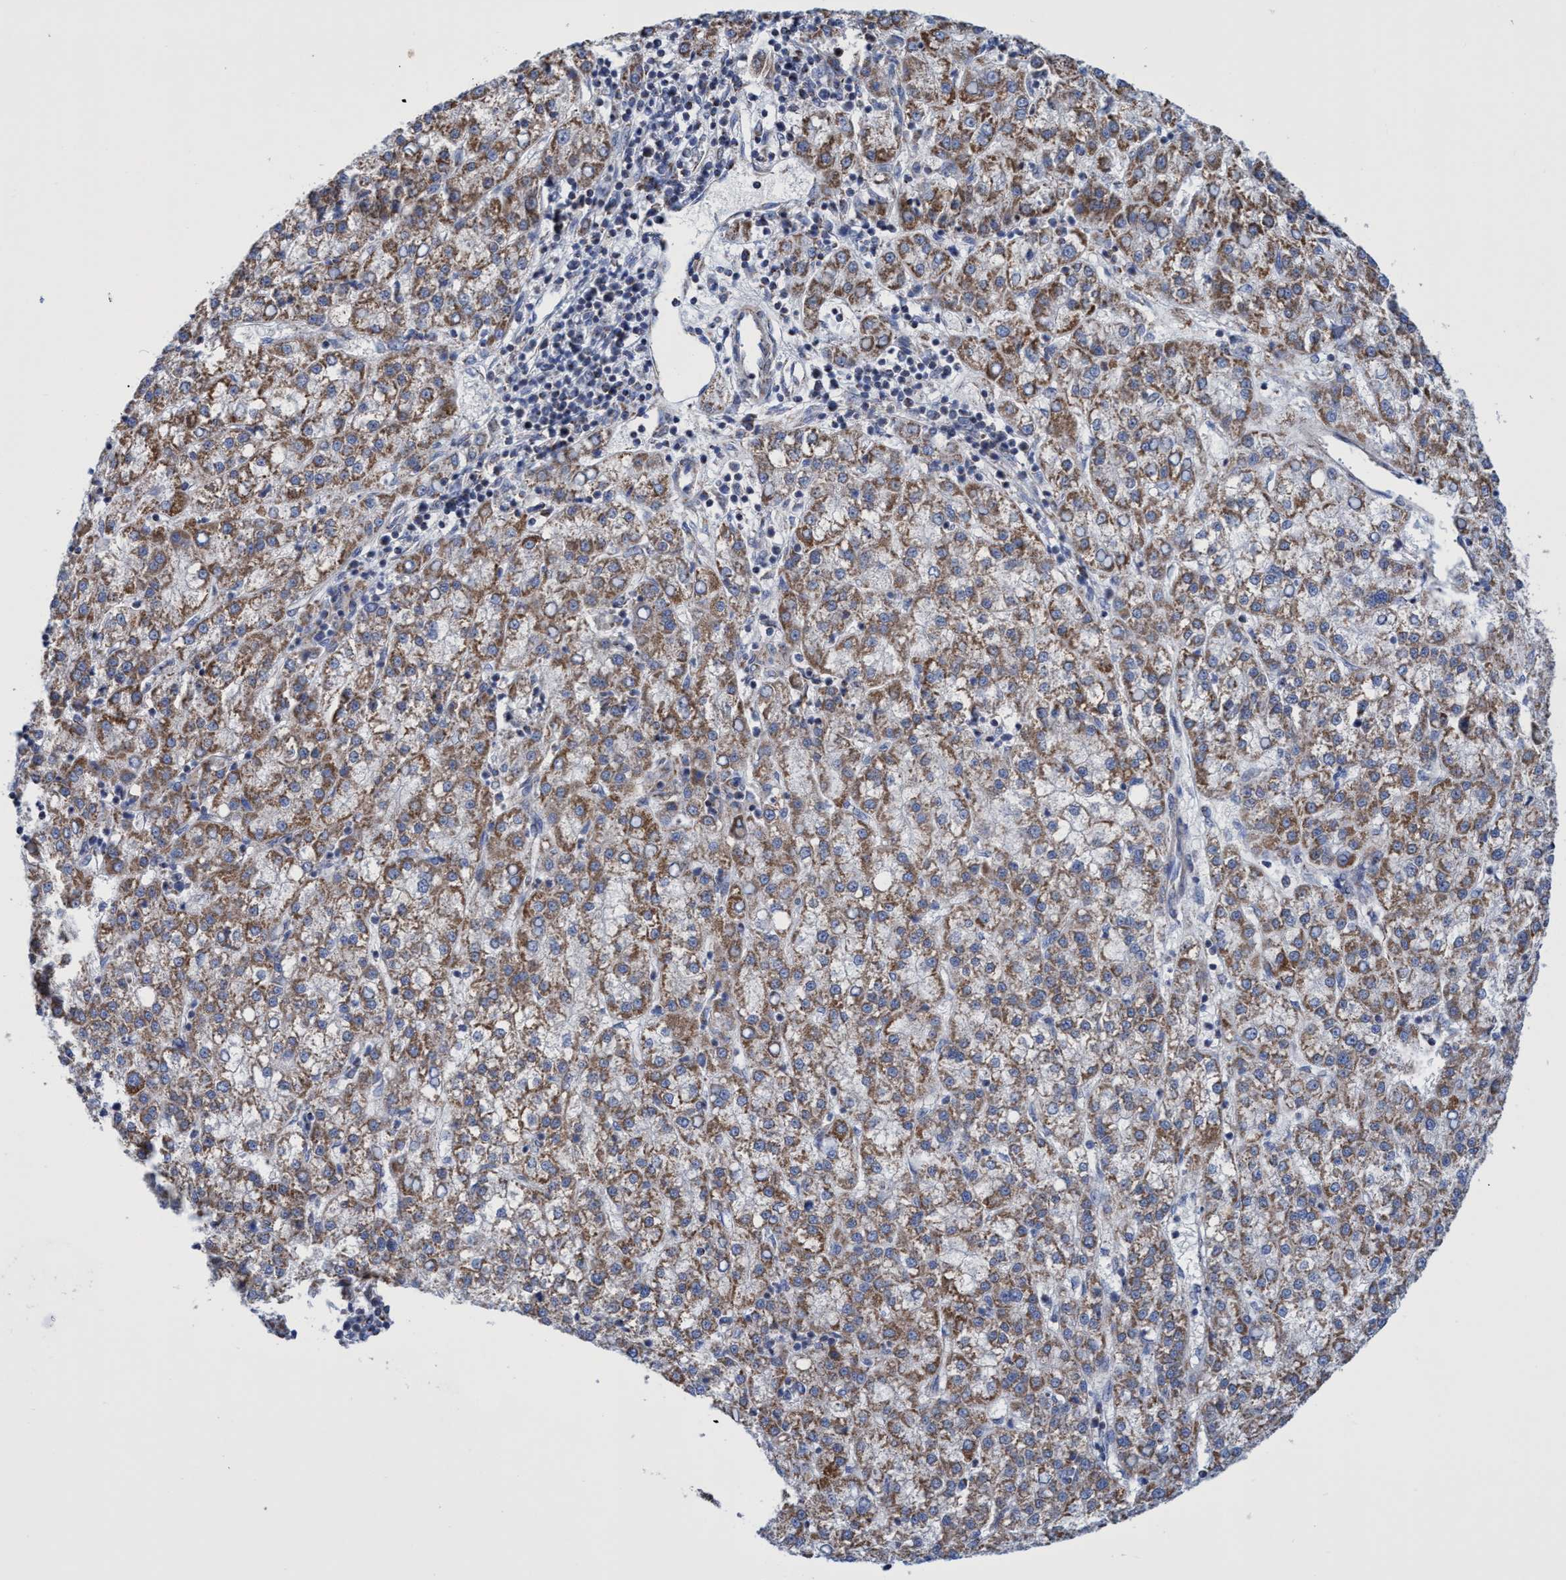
{"staining": {"intensity": "moderate", "quantity": ">75%", "location": "cytoplasmic/membranous"}, "tissue": "liver cancer", "cell_type": "Tumor cells", "image_type": "cancer", "snomed": [{"axis": "morphology", "description": "Carcinoma, Hepatocellular, NOS"}, {"axis": "topography", "description": "Liver"}], "caption": "Human liver hepatocellular carcinoma stained with a brown dye demonstrates moderate cytoplasmic/membranous positive staining in approximately >75% of tumor cells.", "gene": "ZNF750", "patient": {"sex": "female", "age": 58}}